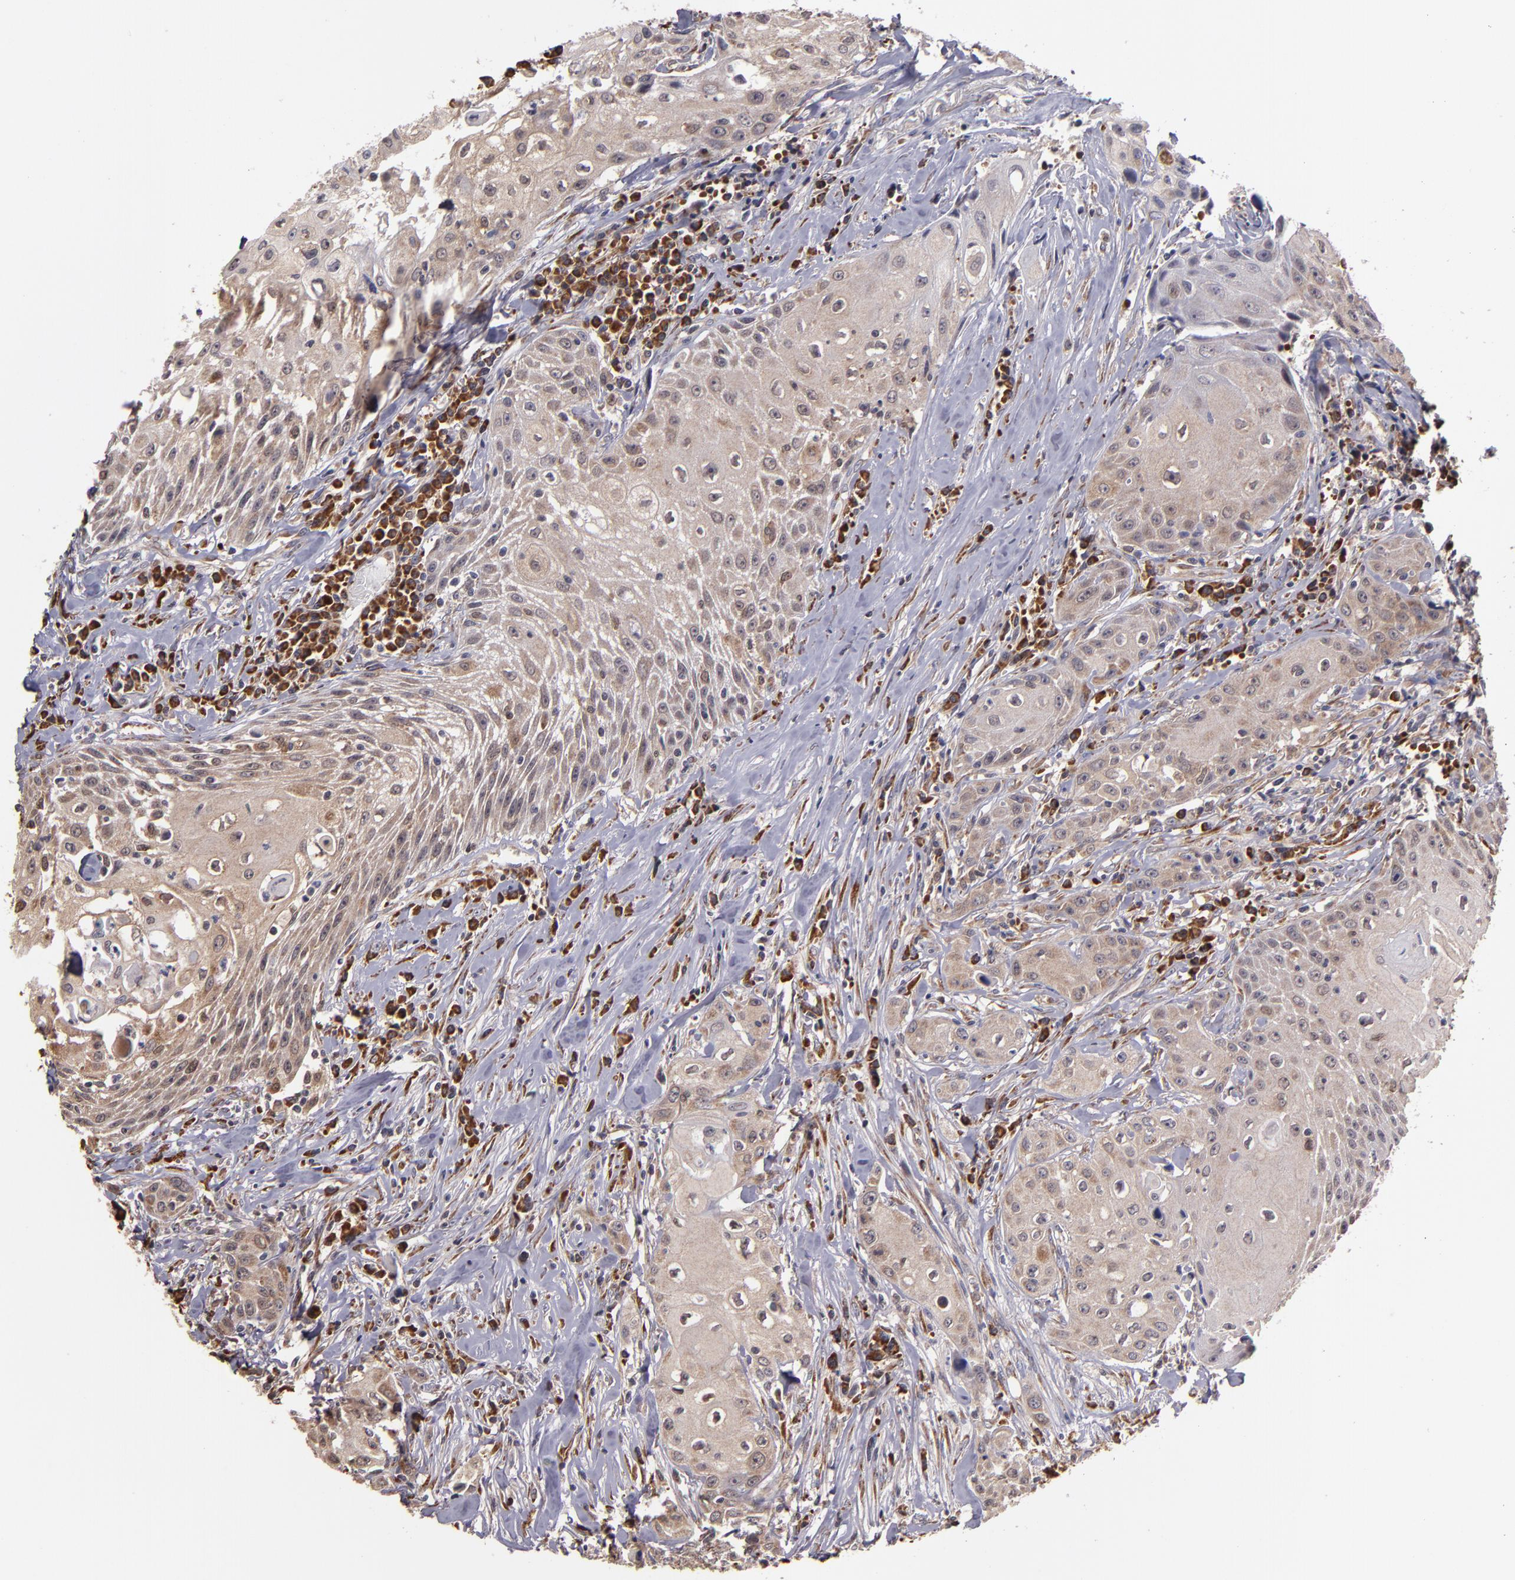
{"staining": {"intensity": "weak", "quantity": ">75%", "location": "cytoplasmic/membranous"}, "tissue": "head and neck cancer", "cell_type": "Tumor cells", "image_type": "cancer", "snomed": [{"axis": "morphology", "description": "Squamous cell carcinoma, NOS"}, {"axis": "topography", "description": "Oral tissue"}, {"axis": "topography", "description": "Head-Neck"}], "caption": "IHC micrograph of neoplastic tissue: human head and neck cancer stained using immunohistochemistry exhibits low levels of weak protein expression localized specifically in the cytoplasmic/membranous of tumor cells, appearing as a cytoplasmic/membranous brown color.", "gene": "CASP1", "patient": {"sex": "female", "age": 82}}